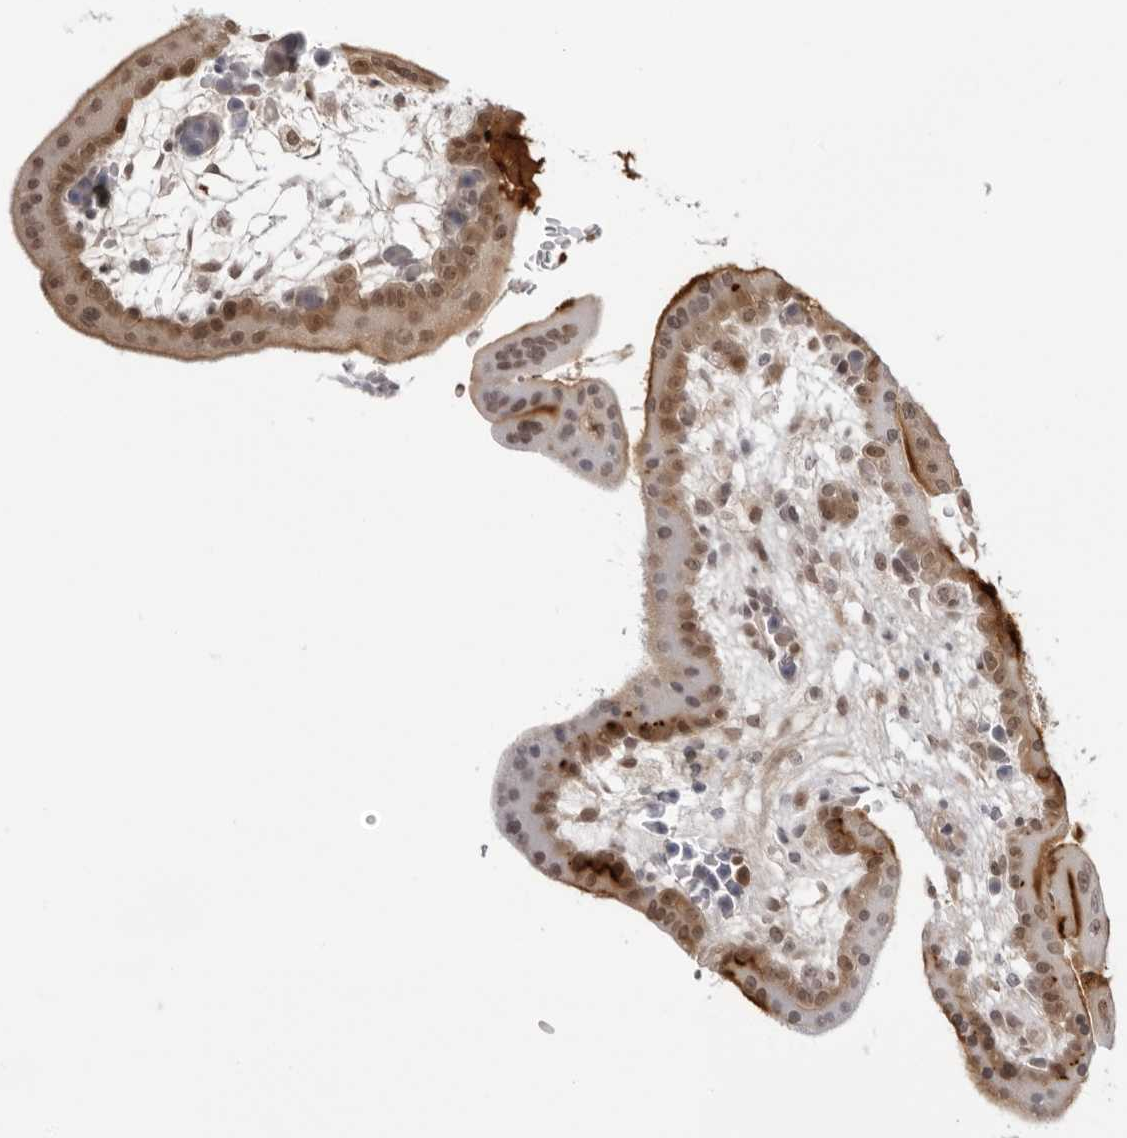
{"staining": {"intensity": "moderate", "quantity": ">75%", "location": "cytoplasmic/membranous,nuclear"}, "tissue": "placenta", "cell_type": "Decidual cells", "image_type": "normal", "snomed": [{"axis": "morphology", "description": "Normal tissue, NOS"}, {"axis": "topography", "description": "Placenta"}], "caption": "Immunohistochemistry (IHC) (DAB (3,3'-diaminobenzidine)) staining of unremarkable human placenta shows moderate cytoplasmic/membranous,nuclear protein expression in about >75% of decidual cells.", "gene": "RNF146", "patient": {"sex": "female", "age": 35}}